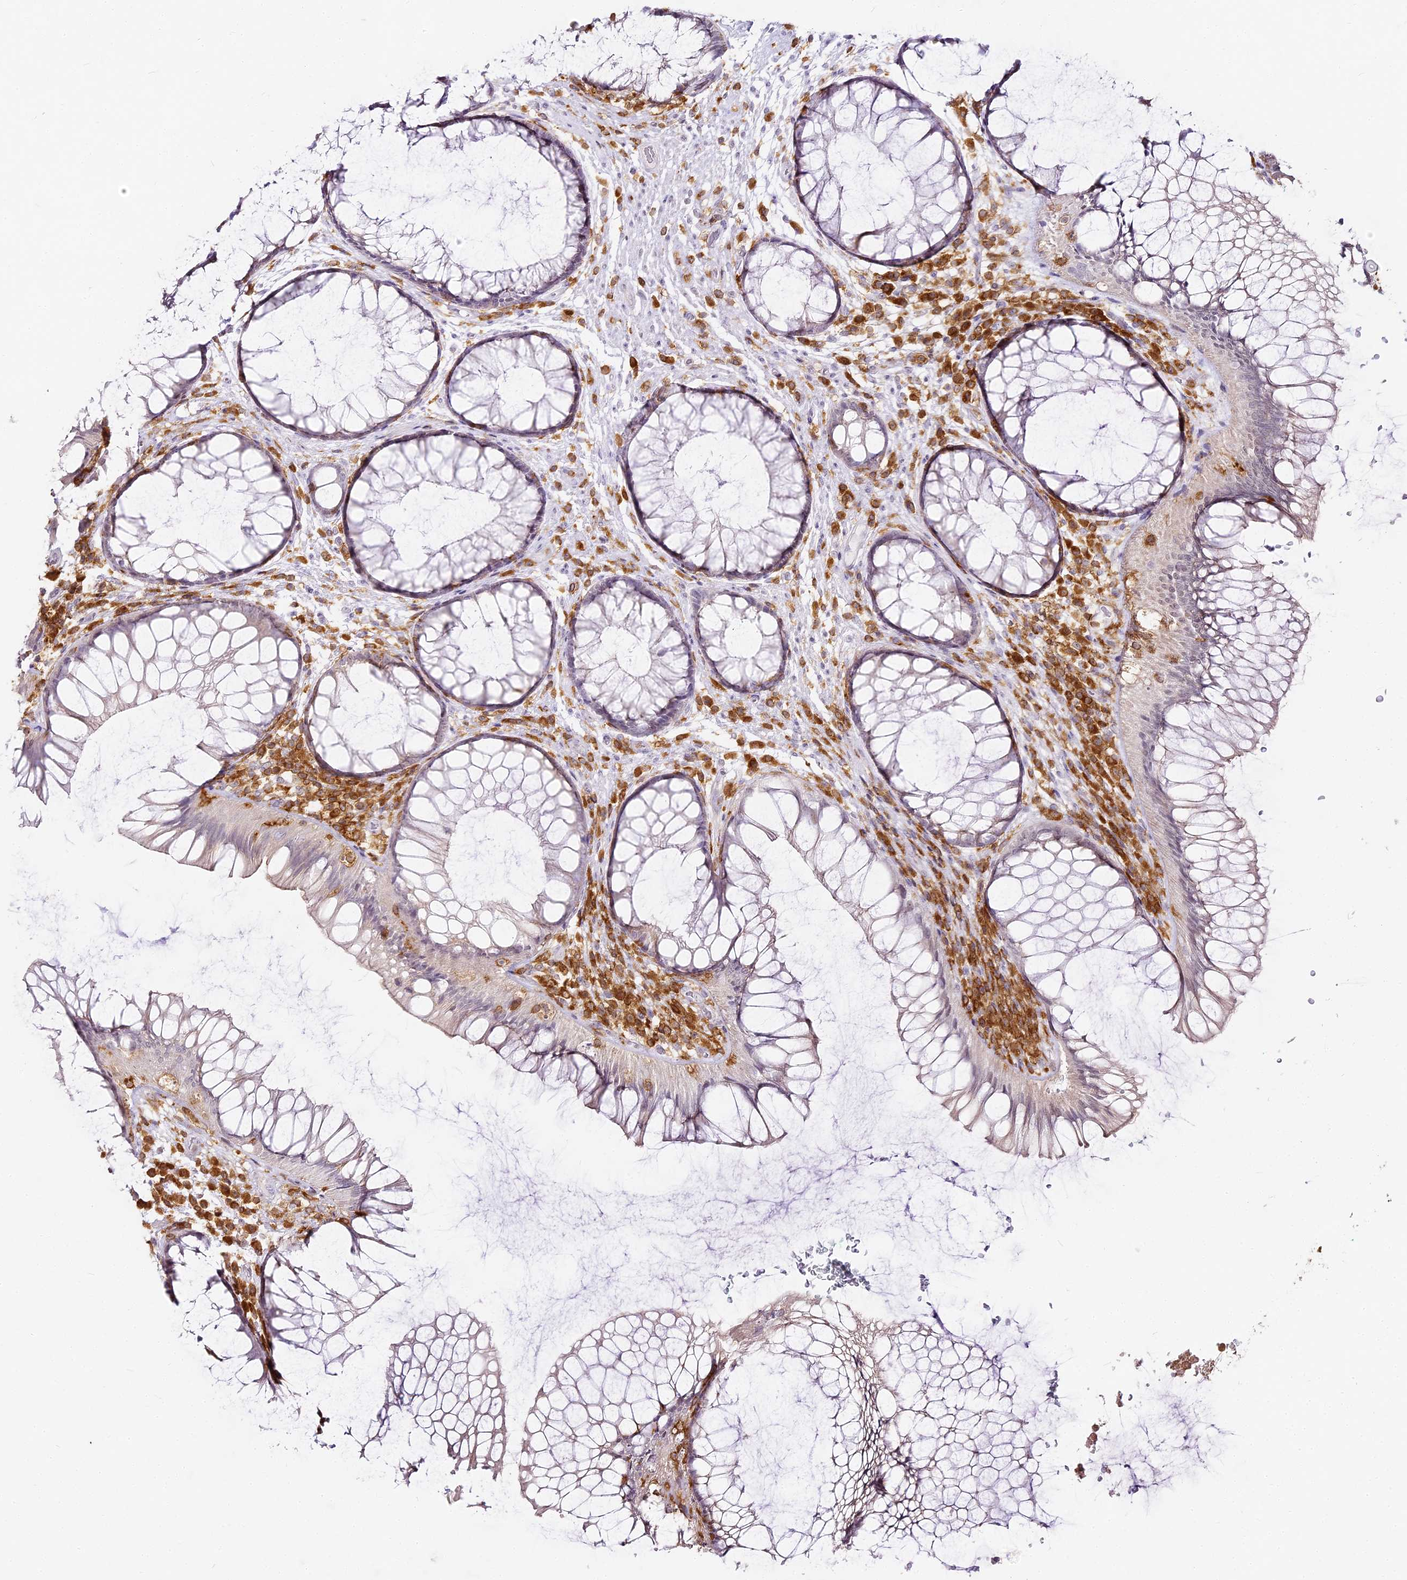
{"staining": {"intensity": "negative", "quantity": "none", "location": "none"}, "tissue": "rectum", "cell_type": "Glandular cells", "image_type": "normal", "snomed": [{"axis": "morphology", "description": "Normal tissue, NOS"}, {"axis": "topography", "description": "Rectum"}], "caption": "Glandular cells are negative for brown protein staining in unremarkable rectum. The staining is performed using DAB (3,3'-diaminobenzidine) brown chromogen with nuclei counter-stained in using hematoxylin.", "gene": "DOCK2", "patient": {"sex": "male", "age": 51}}